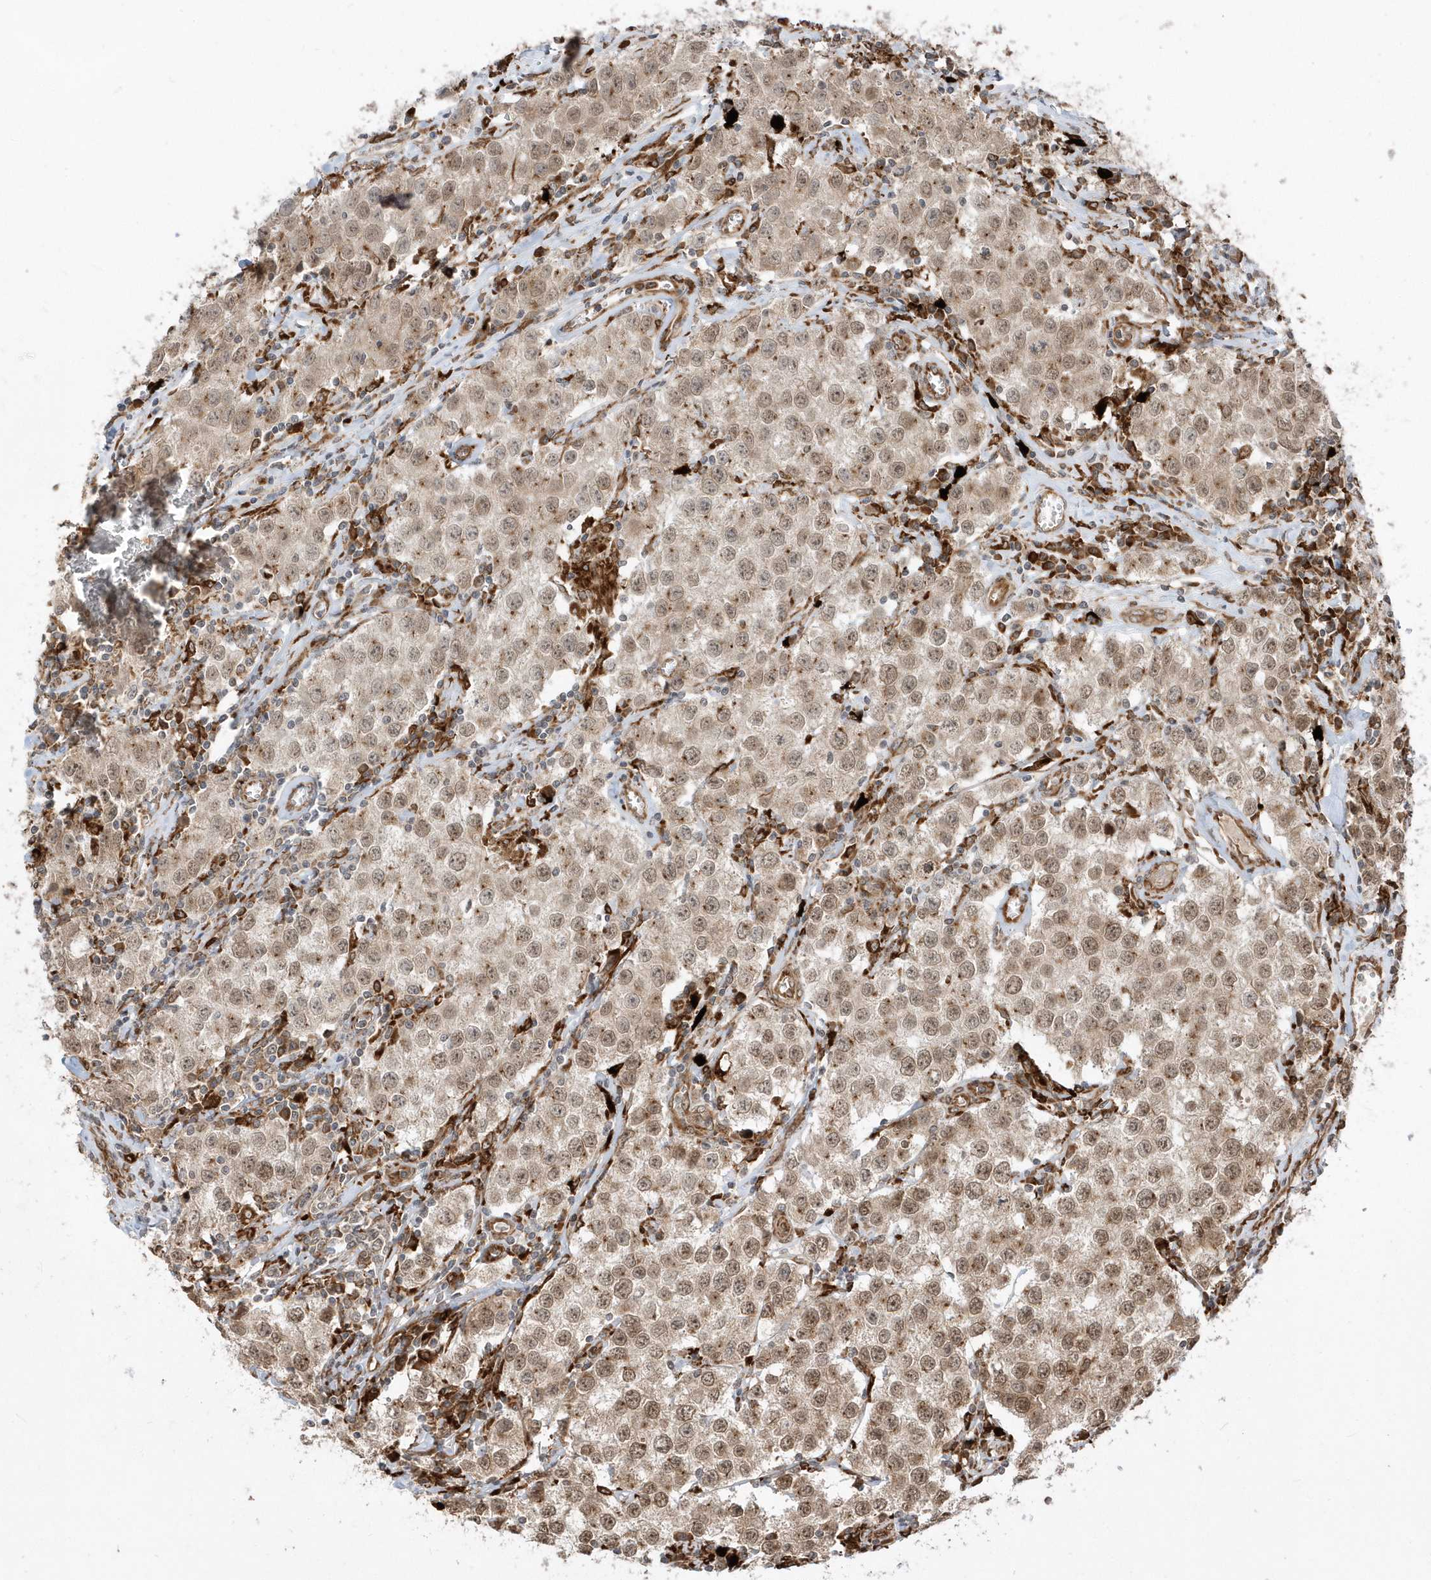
{"staining": {"intensity": "moderate", "quantity": ">75%", "location": "cytoplasmic/membranous,nuclear"}, "tissue": "testis cancer", "cell_type": "Tumor cells", "image_type": "cancer", "snomed": [{"axis": "morphology", "description": "Seminoma, NOS"}, {"axis": "morphology", "description": "Carcinoma, Embryonal, NOS"}, {"axis": "topography", "description": "Testis"}], "caption": "Protein expression analysis of embryonal carcinoma (testis) displays moderate cytoplasmic/membranous and nuclear positivity in approximately >75% of tumor cells.", "gene": "EPC2", "patient": {"sex": "male", "age": 43}}